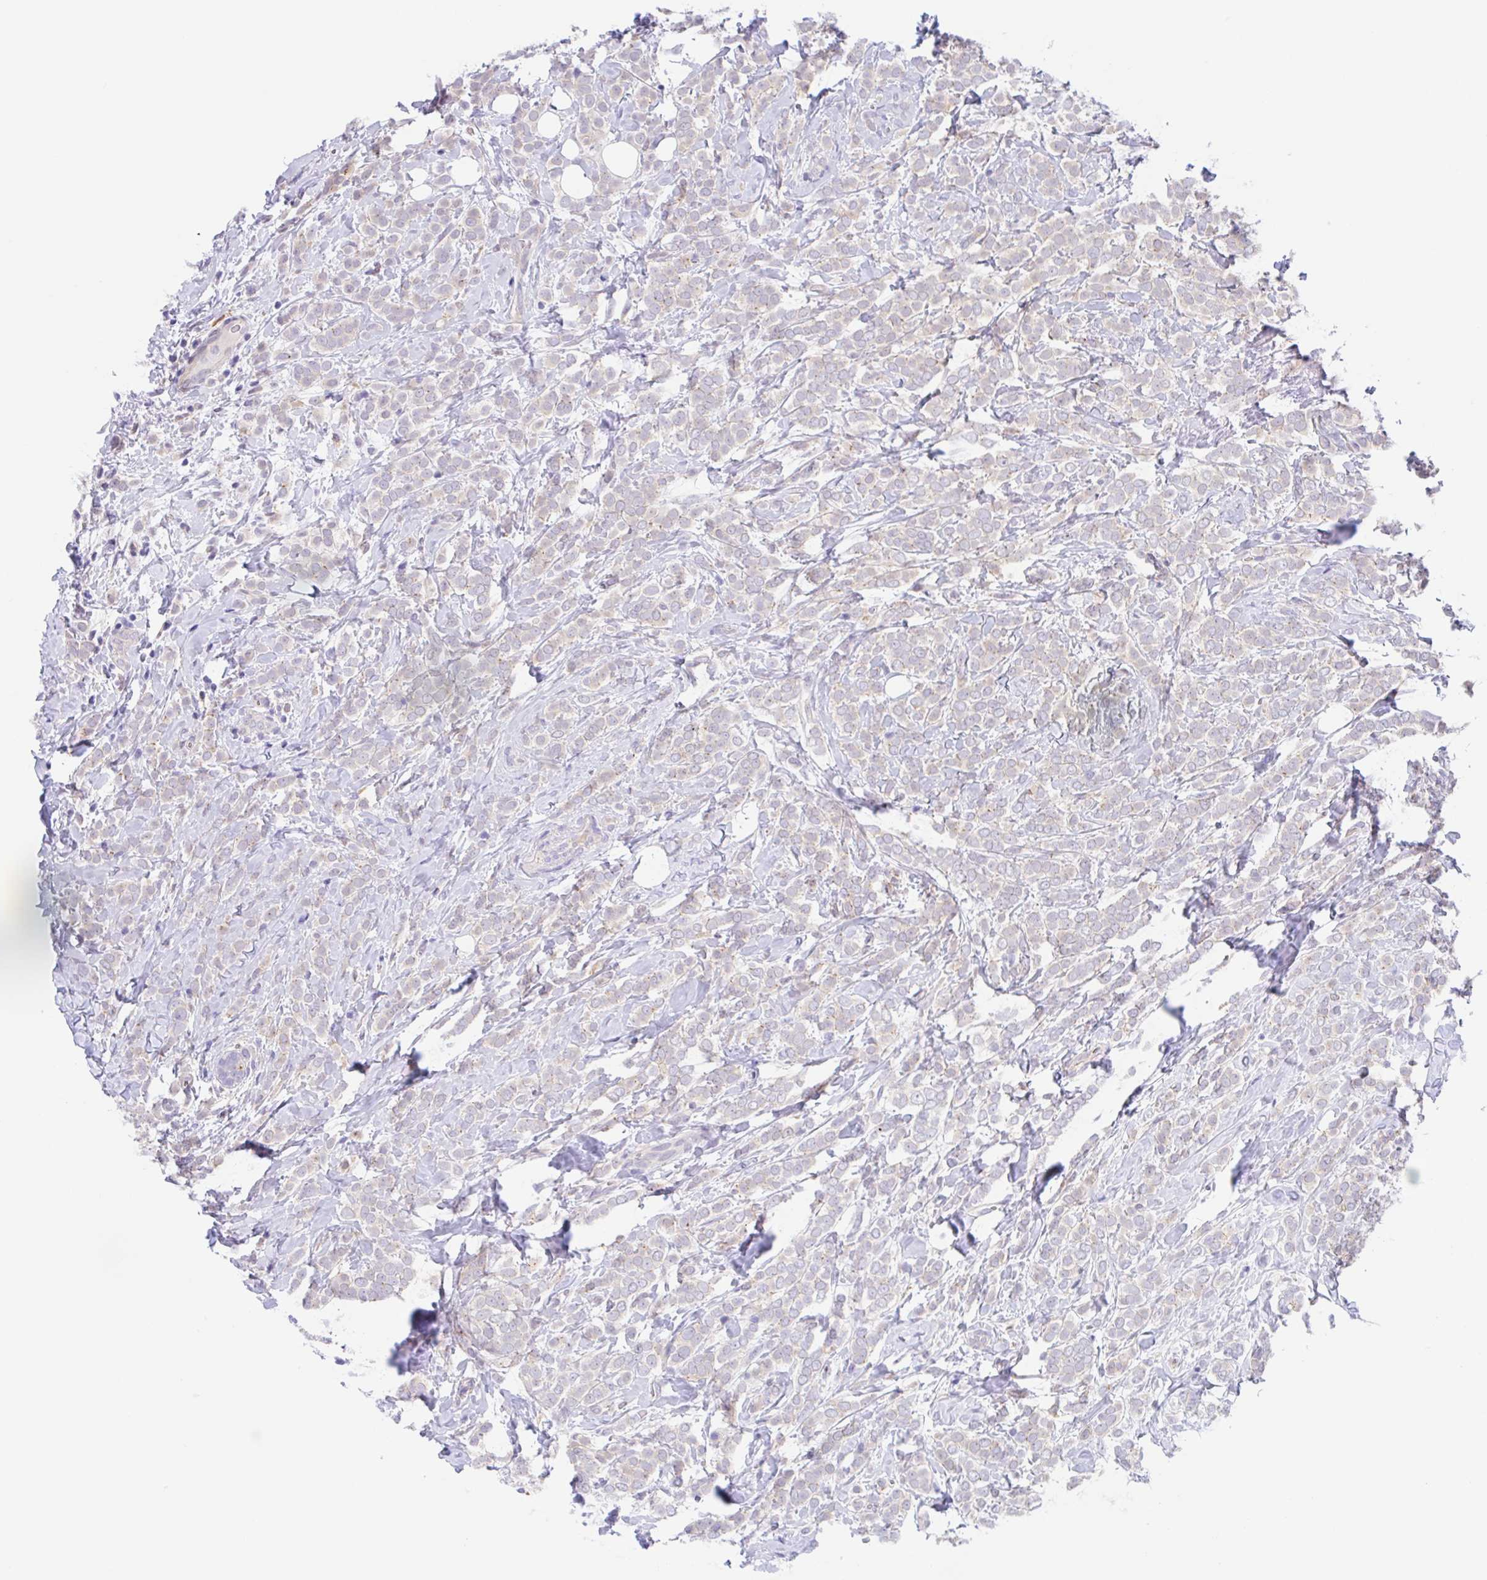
{"staining": {"intensity": "weak", "quantity": "25%-75%", "location": "cytoplasmic/membranous"}, "tissue": "breast cancer", "cell_type": "Tumor cells", "image_type": "cancer", "snomed": [{"axis": "morphology", "description": "Lobular carcinoma"}, {"axis": "topography", "description": "Breast"}], "caption": "A brown stain highlights weak cytoplasmic/membranous staining of a protein in lobular carcinoma (breast) tumor cells. The staining was performed using DAB to visualize the protein expression in brown, while the nuclei were stained in blue with hematoxylin (Magnification: 20x).", "gene": "TMEM86A", "patient": {"sex": "female", "age": 49}}